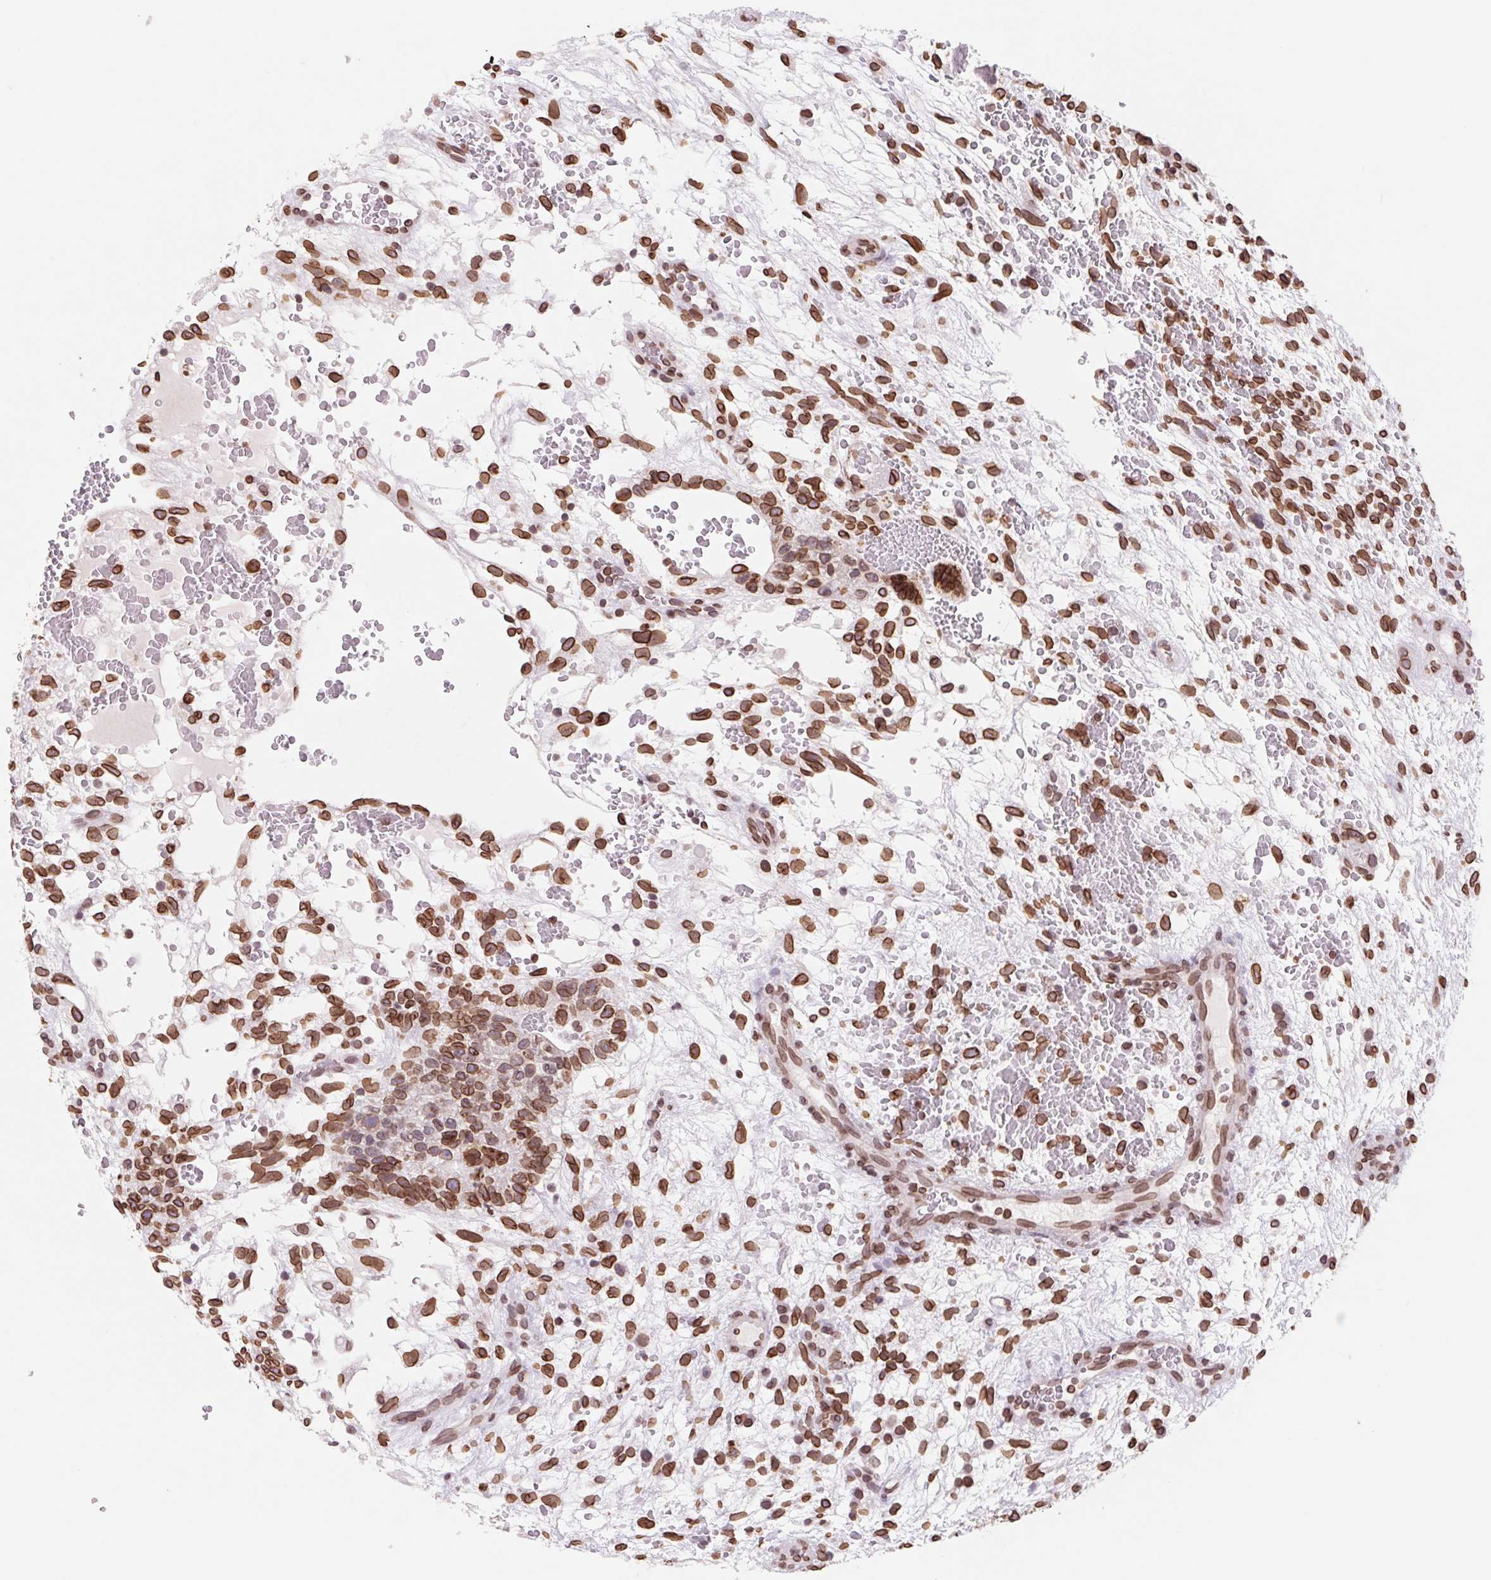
{"staining": {"intensity": "strong", "quantity": ">75%", "location": "cytoplasmic/membranous,nuclear"}, "tissue": "testis cancer", "cell_type": "Tumor cells", "image_type": "cancer", "snomed": [{"axis": "morphology", "description": "Normal tissue, NOS"}, {"axis": "morphology", "description": "Carcinoma, Embryonal, NOS"}, {"axis": "topography", "description": "Testis"}], "caption": "Protein staining of testis embryonal carcinoma tissue exhibits strong cytoplasmic/membranous and nuclear positivity in approximately >75% of tumor cells.", "gene": "LMNB2", "patient": {"sex": "male", "age": 32}}